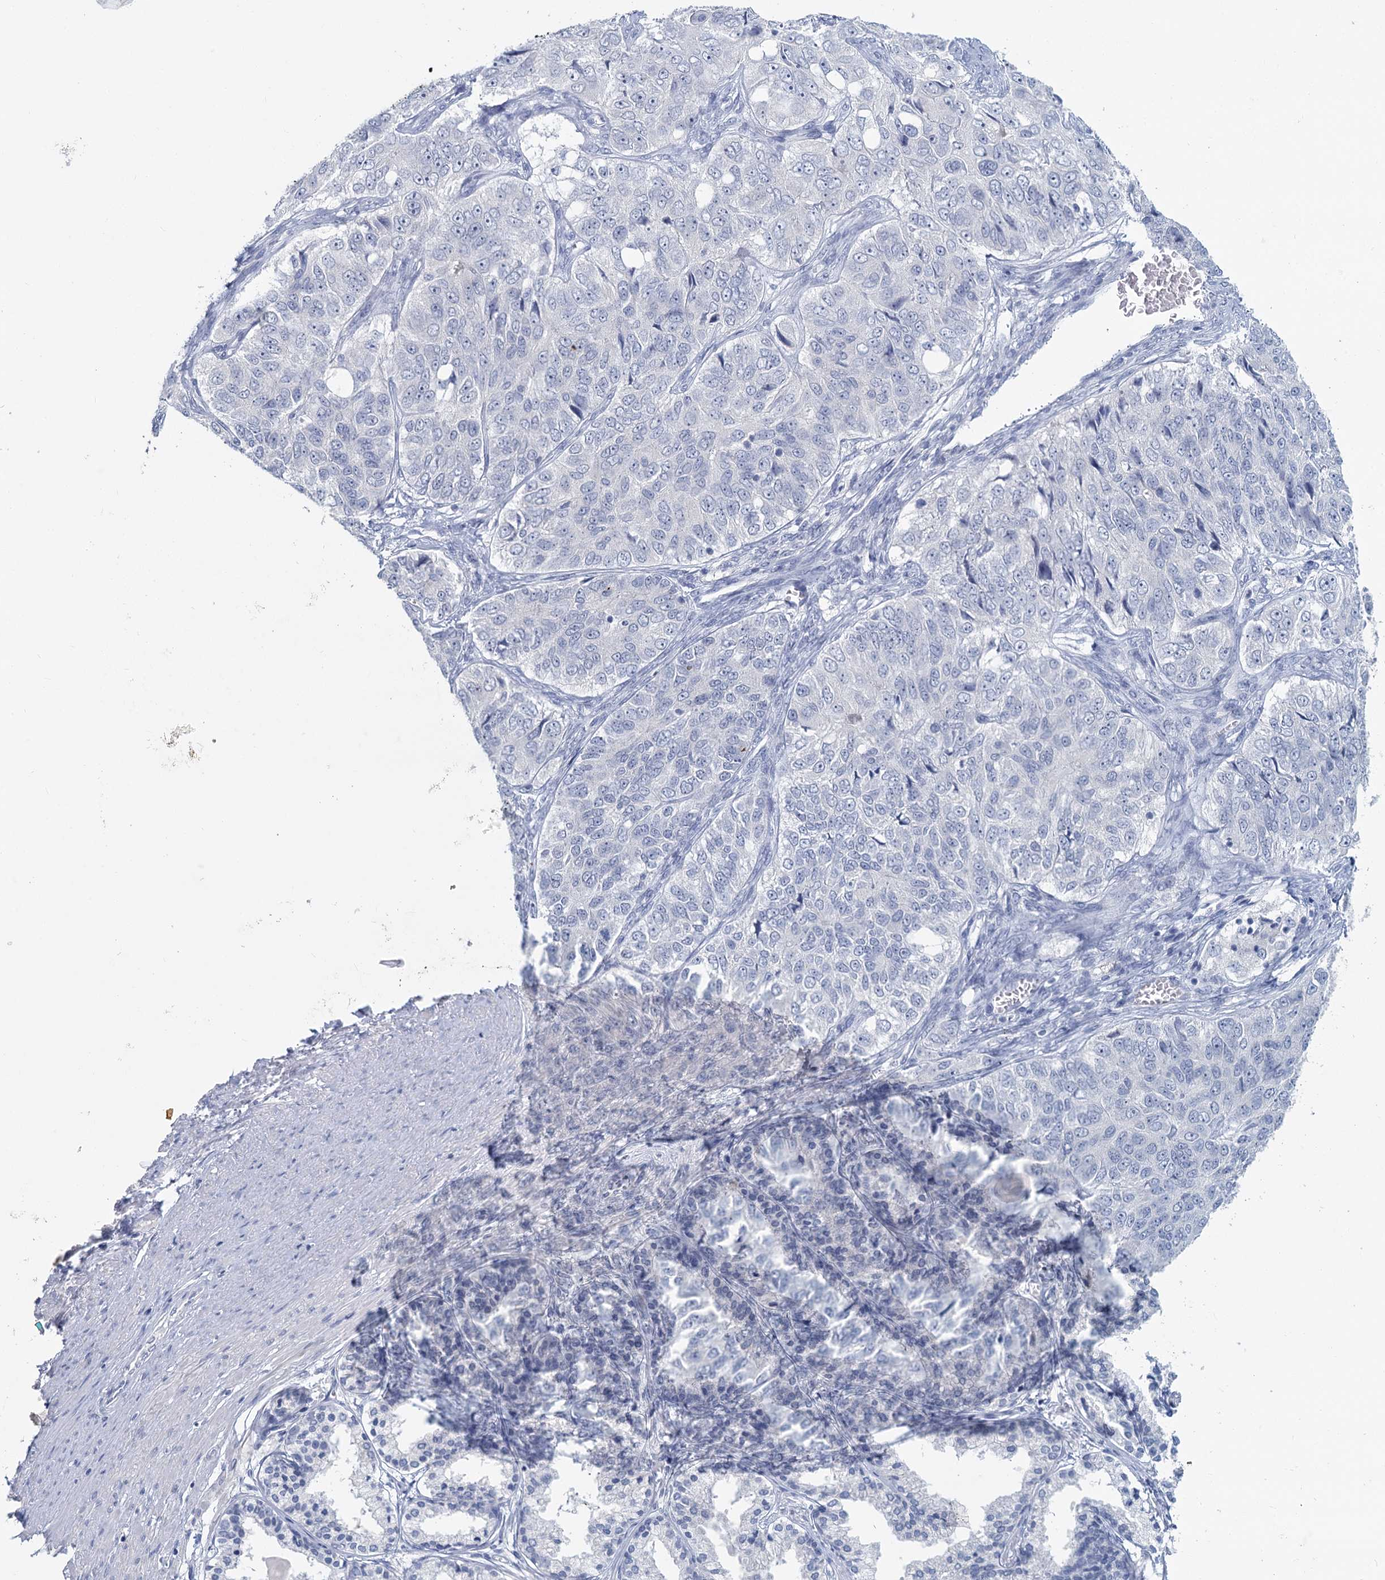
{"staining": {"intensity": "negative", "quantity": "none", "location": "none"}, "tissue": "ovarian cancer", "cell_type": "Tumor cells", "image_type": "cancer", "snomed": [{"axis": "morphology", "description": "Carcinoma, endometroid"}, {"axis": "topography", "description": "Ovary"}], "caption": "There is no significant positivity in tumor cells of ovarian endometroid carcinoma.", "gene": "CHGA", "patient": {"sex": "female", "age": 51}}